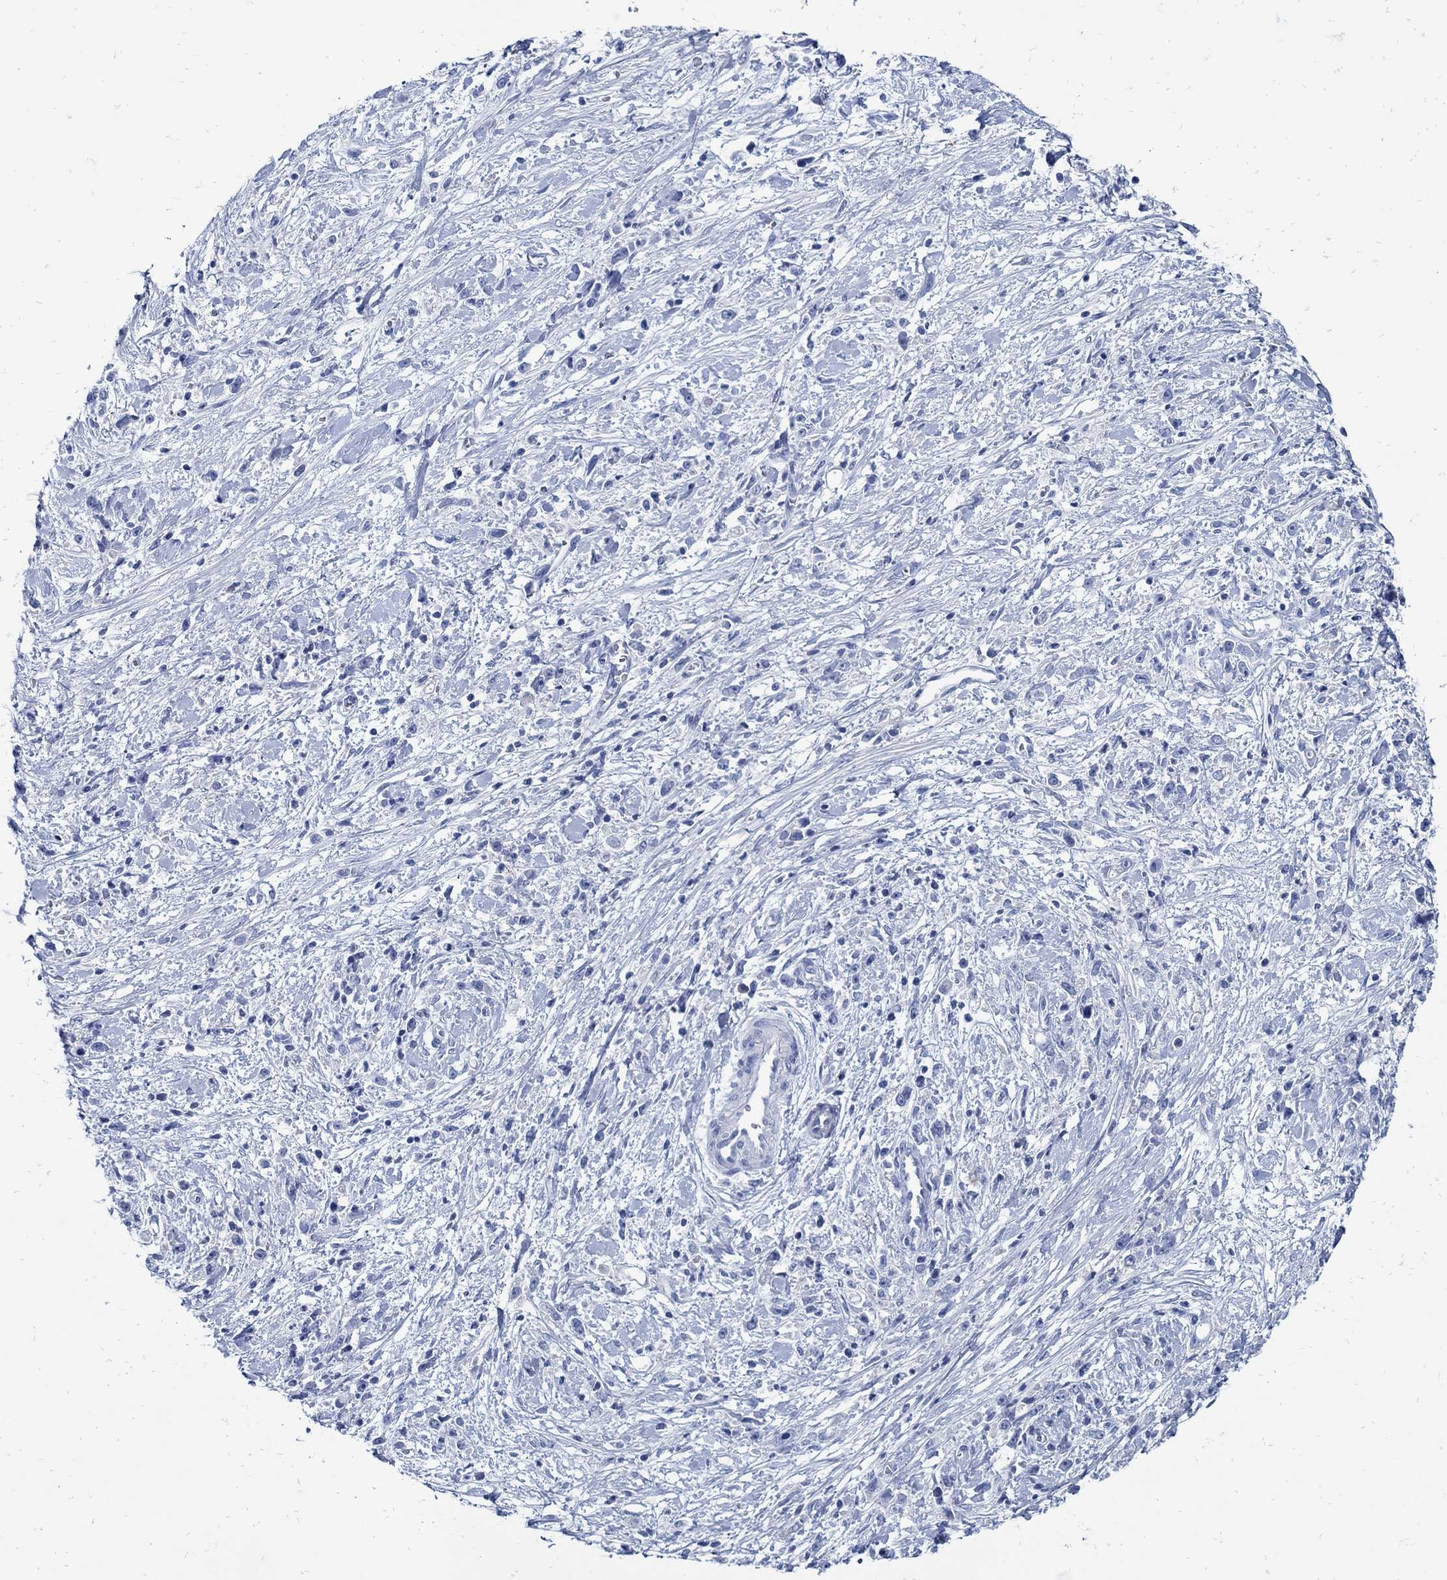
{"staining": {"intensity": "negative", "quantity": "none", "location": "none"}, "tissue": "stomach cancer", "cell_type": "Tumor cells", "image_type": "cancer", "snomed": [{"axis": "morphology", "description": "Adenocarcinoma, NOS"}, {"axis": "topography", "description": "Stomach"}], "caption": "Immunohistochemistry histopathology image of neoplastic tissue: stomach cancer (adenocarcinoma) stained with DAB shows no significant protein positivity in tumor cells.", "gene": "PAX9", "patient": {"sex": "female", "age": 59}}